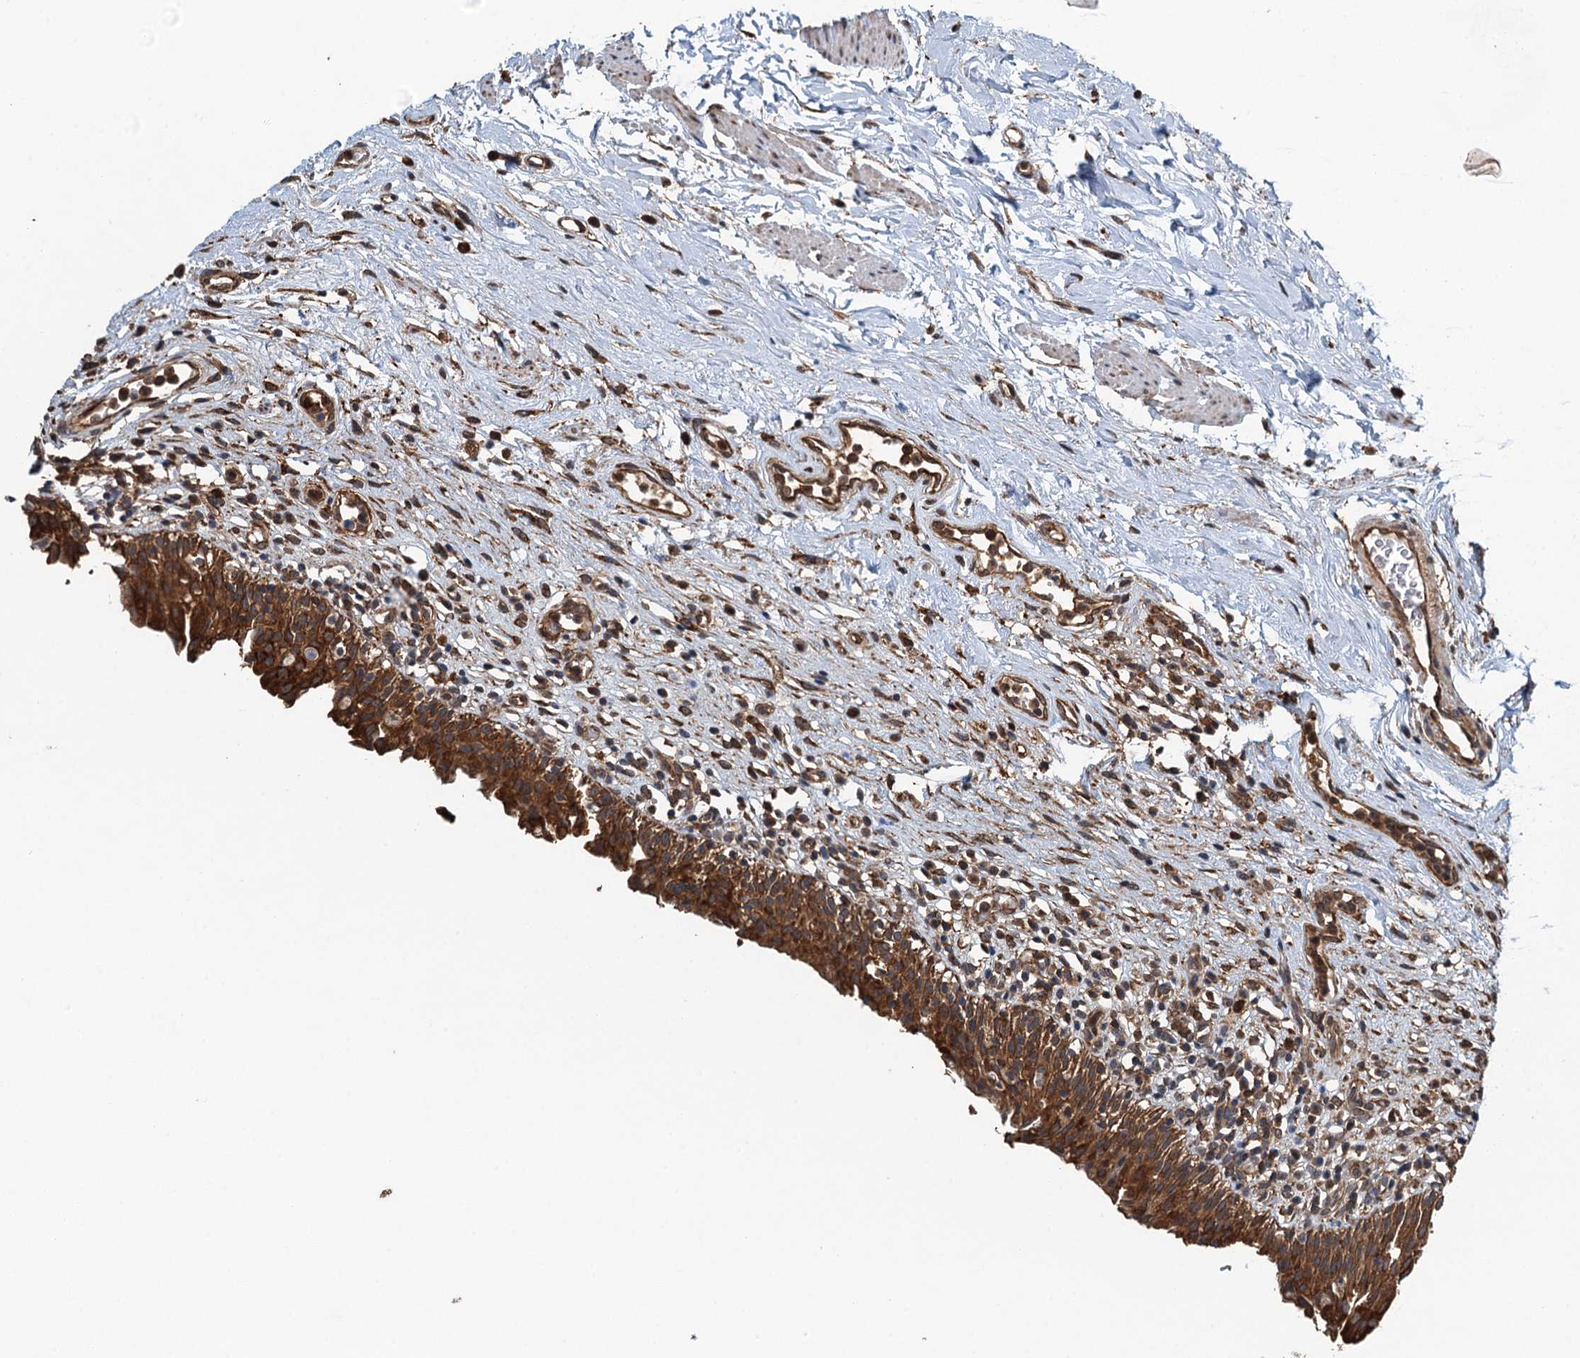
{"staining": {"intensity": "strong", "quantity": ">75%", "location": "cytoplasmic/membranous"}, "tissue": "urinary bladder", "cell_type": "Urothelial cells", "image_type": "normal", "snomed": [{"axis": "morphology", "description": "Normal tissue, NOS"}, {"axis": "morphology", "description": "Inflammation, NOS"}, {"axis": "topography", "description": "Urinary bladder"}], "caption": "Urinary bladder stained for a protein (brown) reveals strong cytoplasmic/membranous positive positivity in about >75% of urothelial cells.", "gene": "WHAMM", "patient": {"sex": "male", "age": 63}}